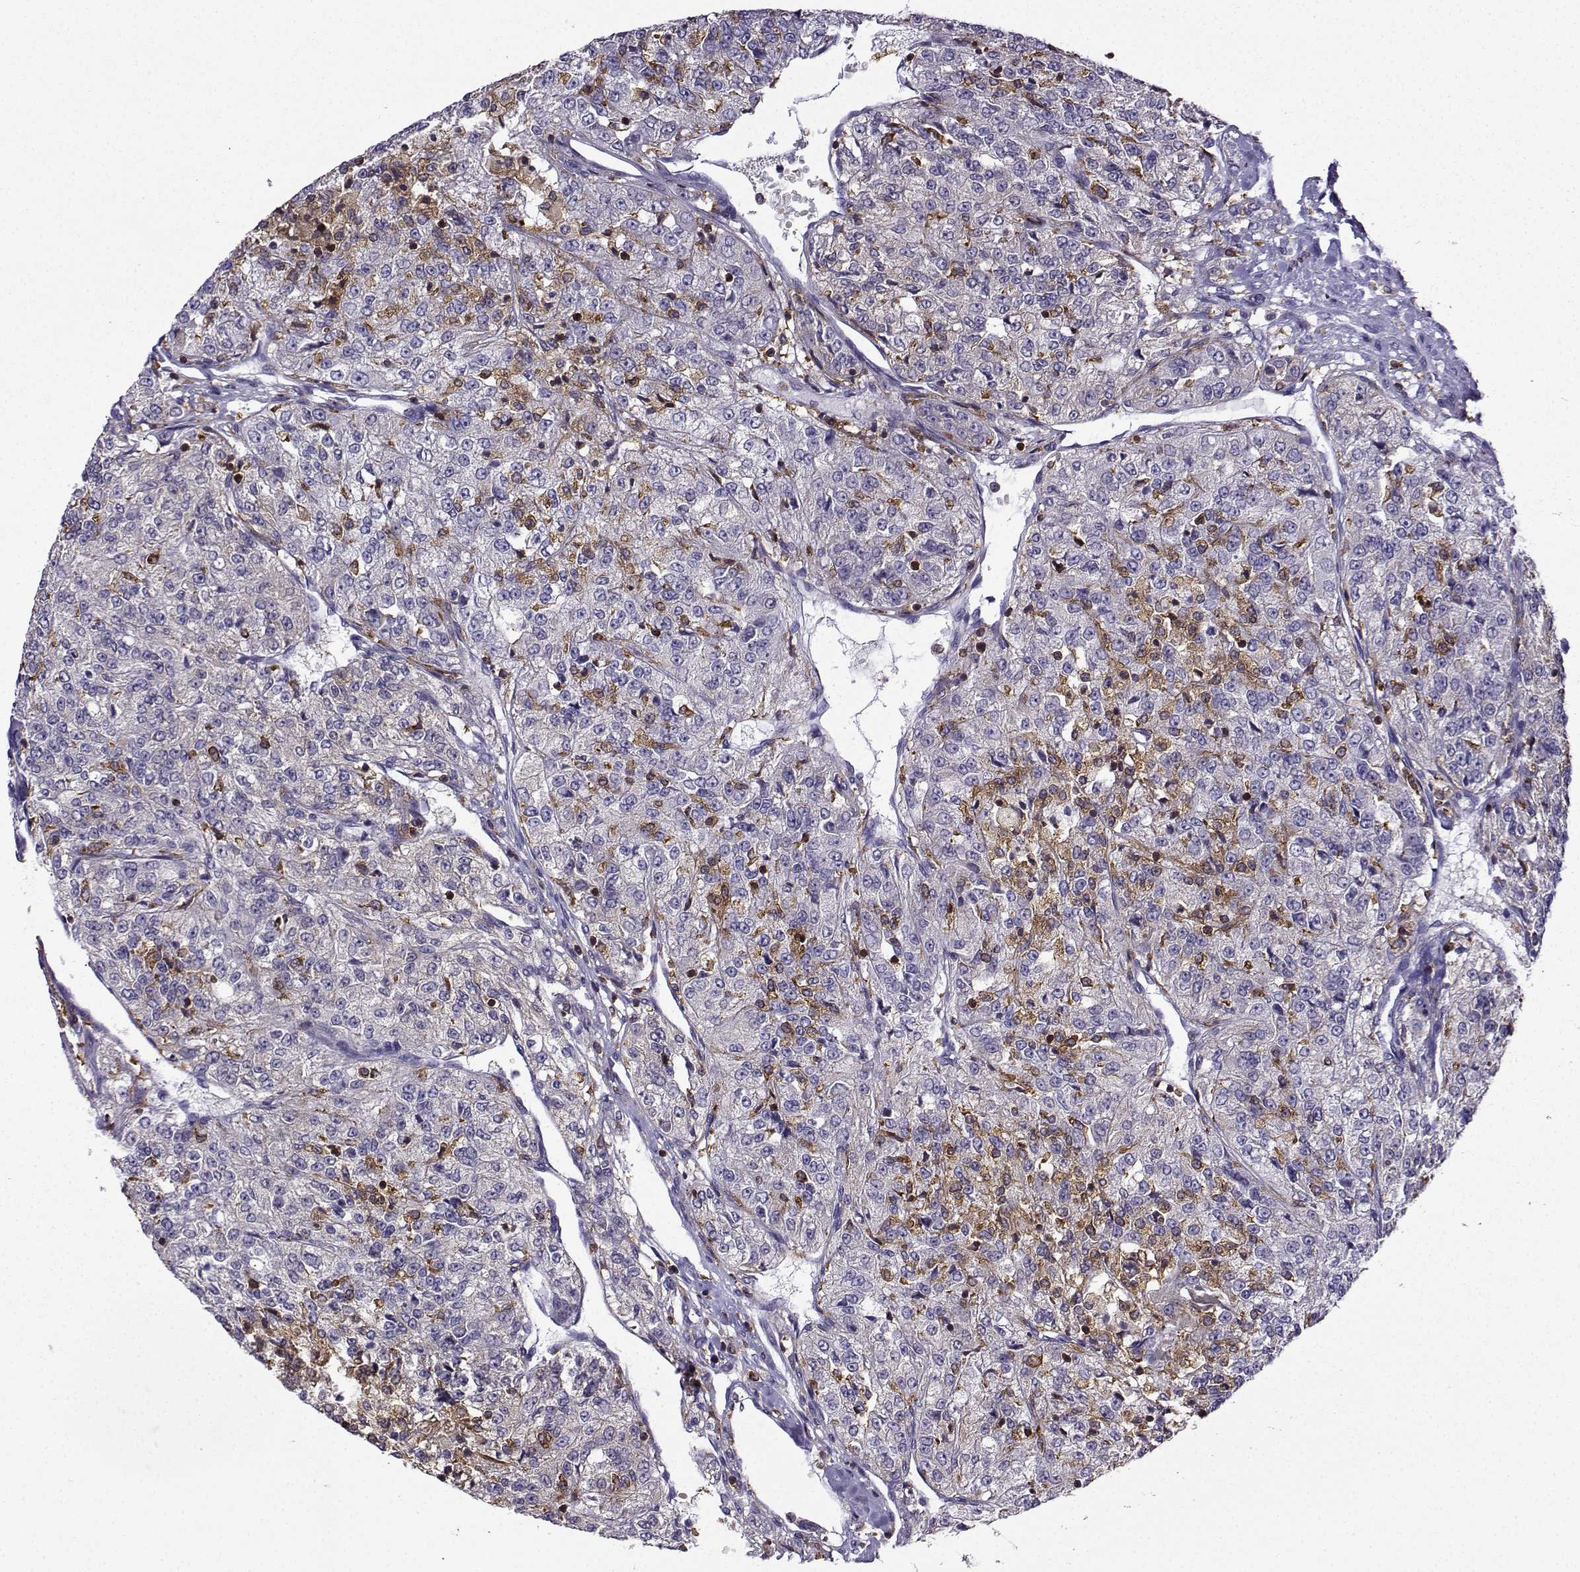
{"staining": {"intensity": "negative", "quantity": "none", "location": "none"}, "tissue": "renal cancer", "cell_type": "Tumor cells", "image_type": "cancer", "snomed": [{"axis": "morphology", "description": "Adenocarcinoma, NOS"}, {"axis": "topography", "description": "Kidney"}], "caption": "Tumor cells show no significant staining in renal adenocarcinoma.", "gene": "DOCK10", "patient": {"sex": "female", "age": 63}}